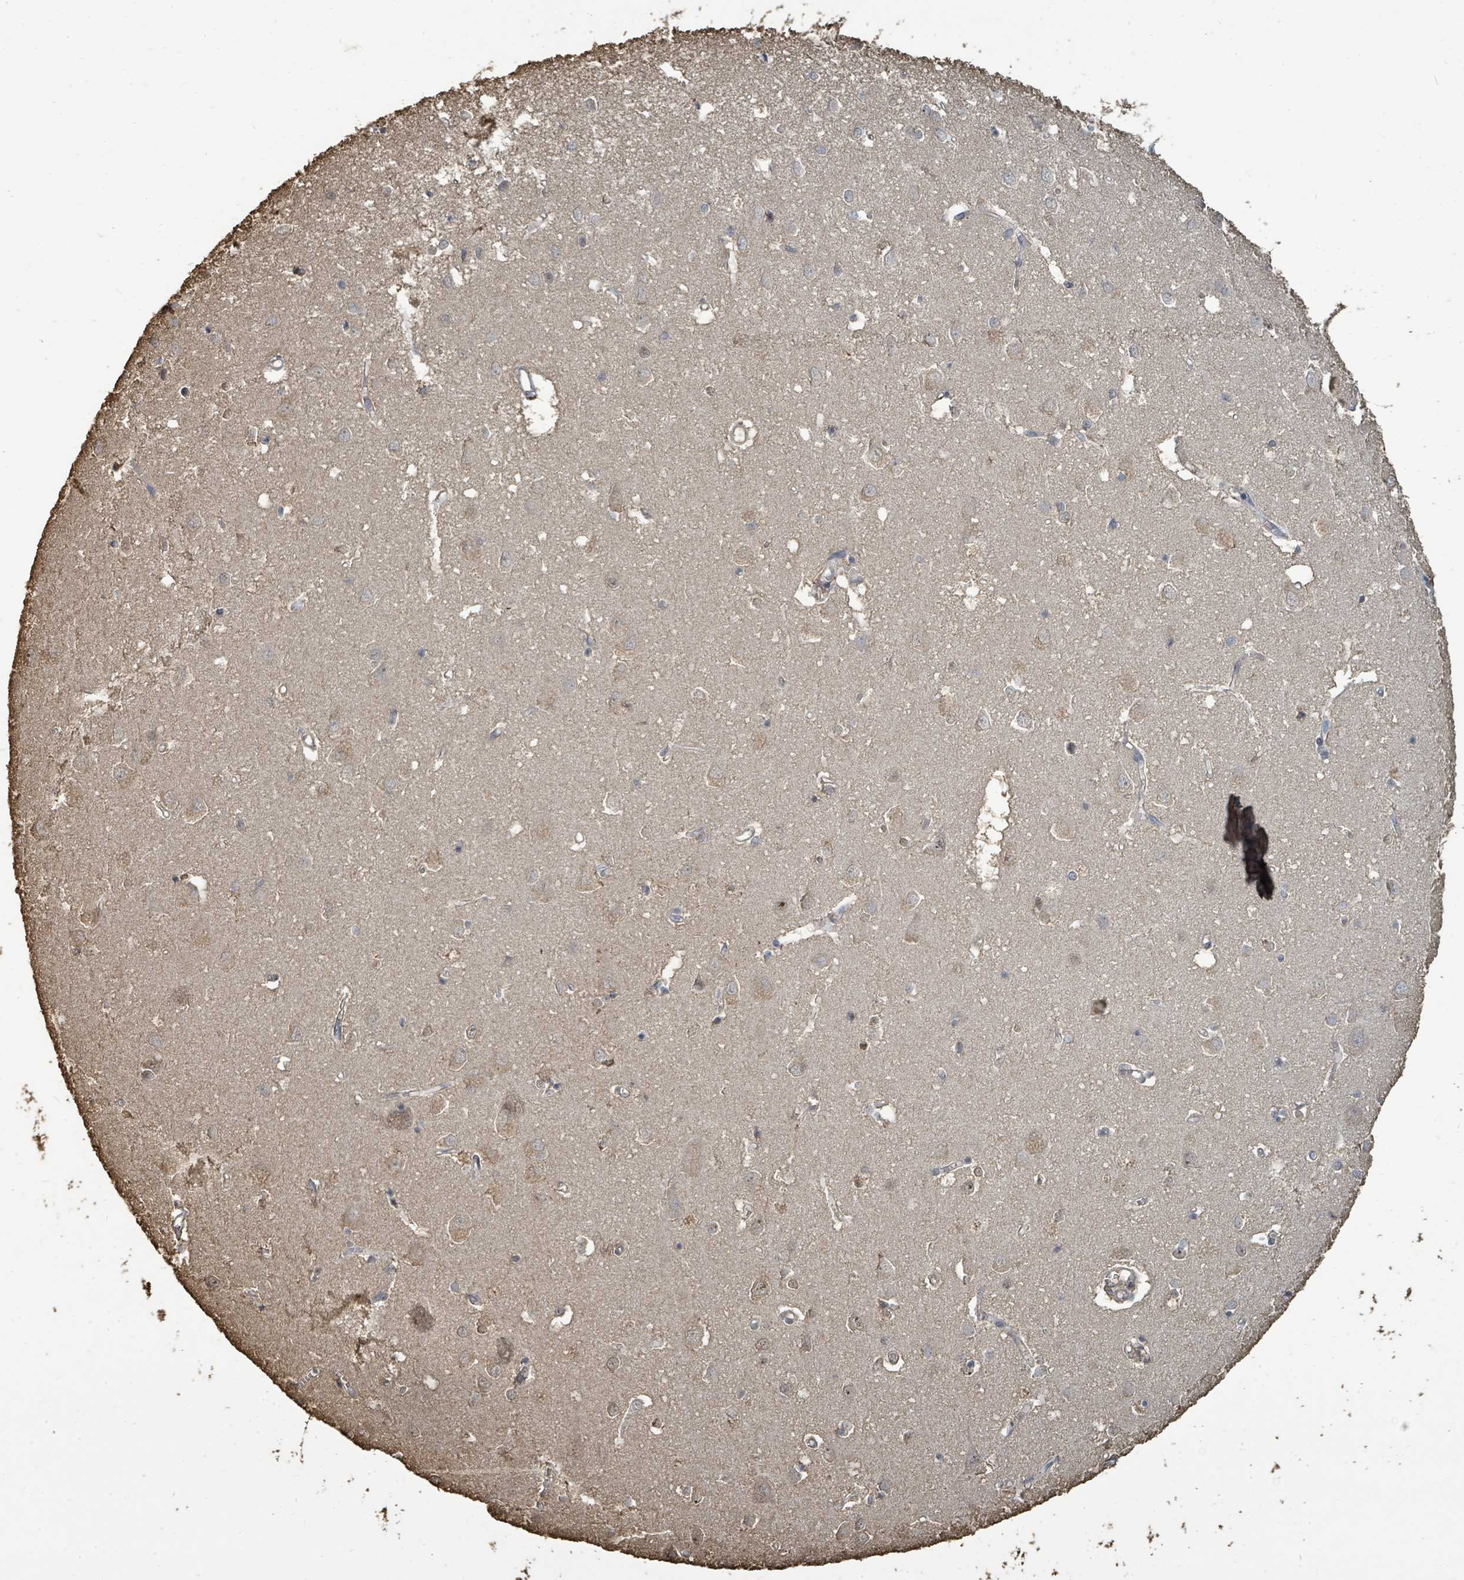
{"staining": {"intensity": "weak", "quantity": ">75%", "location": "cytoplasmic/membranous,nuclear"}, "tissue": "cerebral cortex", "cell_type": "Endothelial cells", "image_type": "normal", "snomed": [{"axis": "morphology", "description": "Normal tissue, NOS"}, {"axis": "topography", "description": "Cerebral cortex"}], "caption": "A histopathology image of cerebral cortex stained for a protein reveals weak cytoplasmic/membranous,nuclear brown staining in endothelial cells. Immunohistochemistry stains the protein of interest in brown and the nuclei are stained blue.", "gene": "C6orf52", "patient": {"sex": "male", "age": 70}}